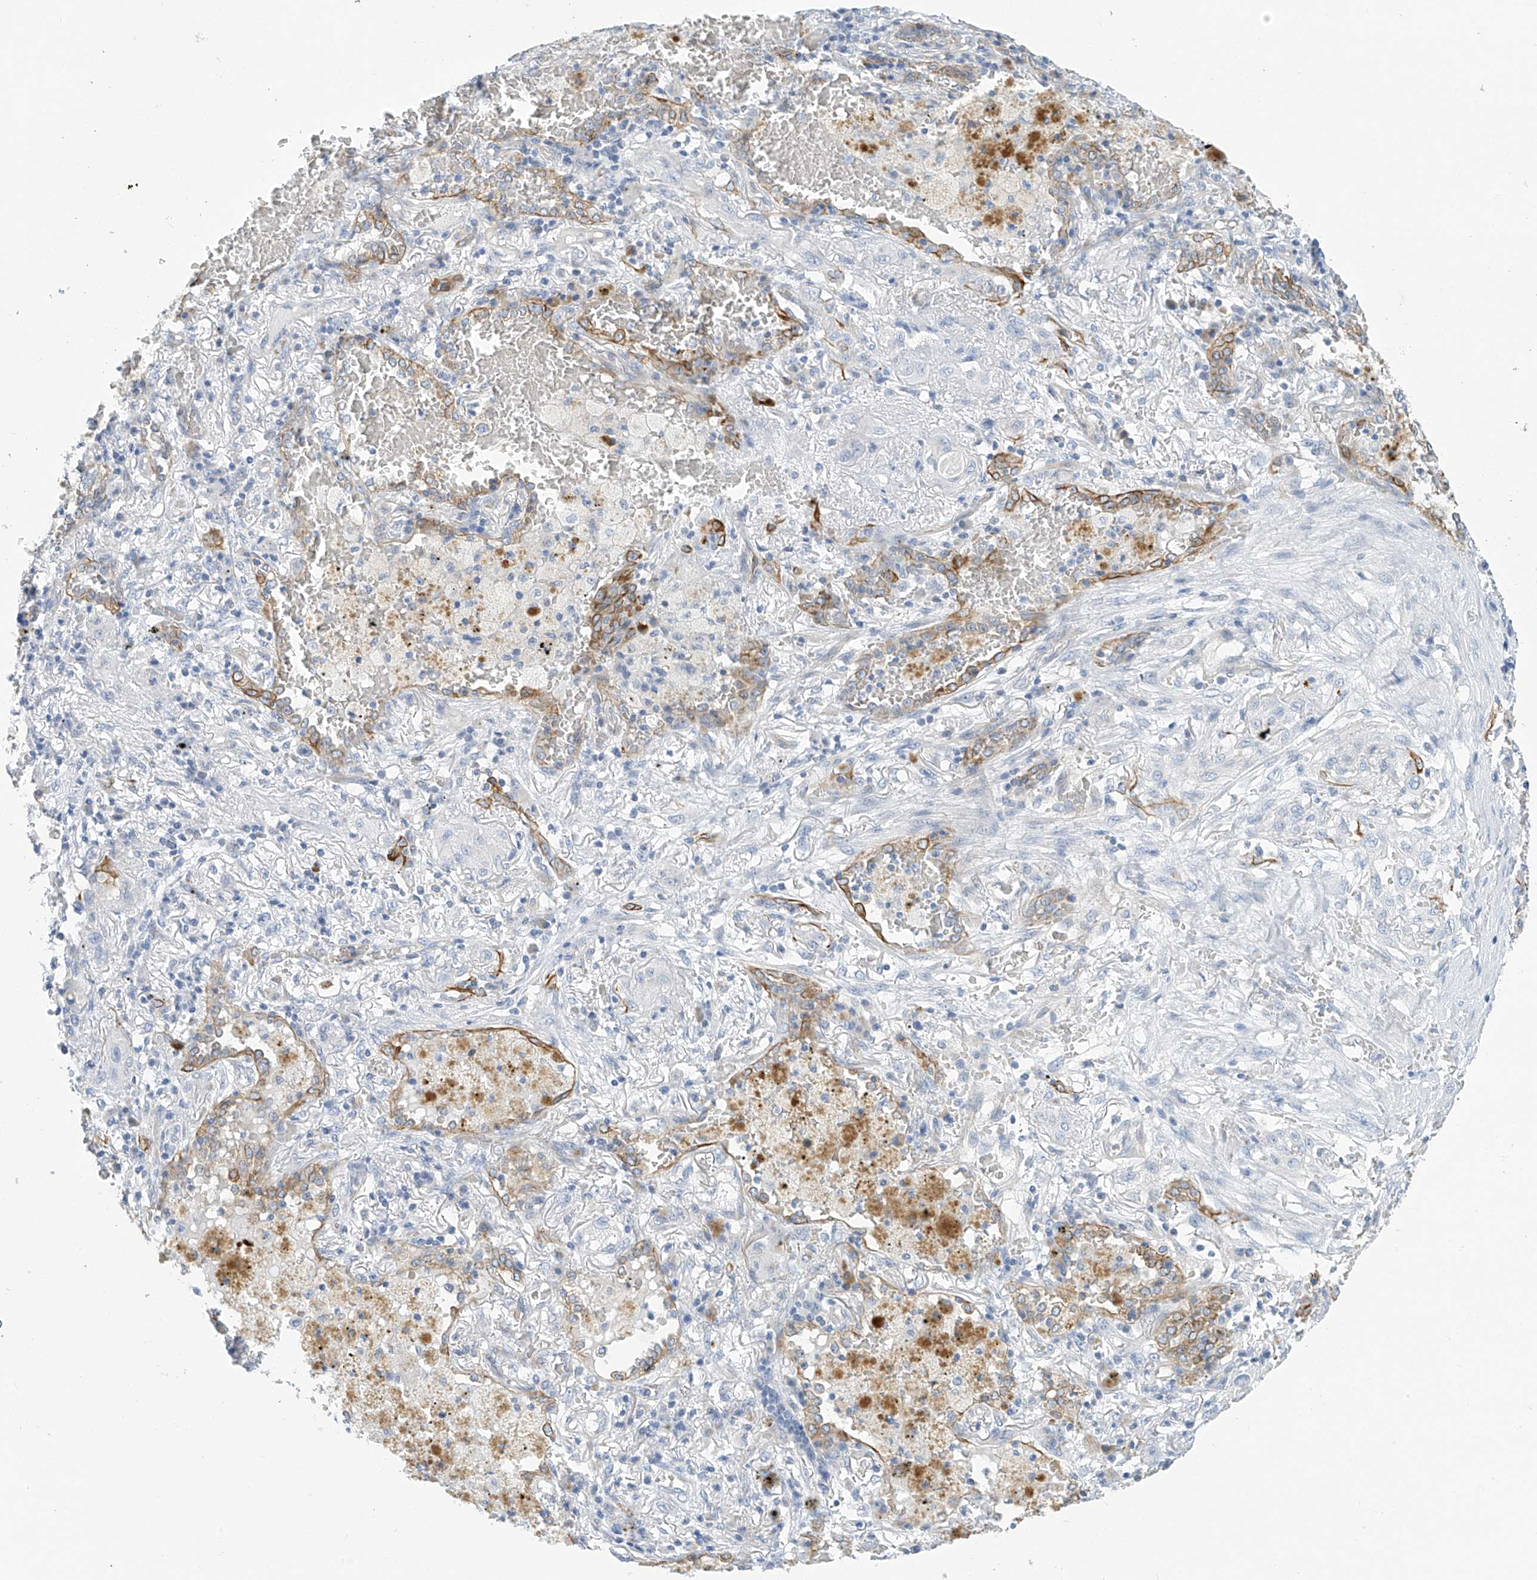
{"staining": {"intensity": "moderate", "quantity": "<25%", "location": "cytoplasmic/membranous"}, "tissue": "lung cancer", "cell_type": "Tumor cells", "image_type": "cancer", "snomed": [{"axis": "morphology", "description": "Squamous cell carcinoma, NOS"}, {"axis": "topography", "description": "Lung"}], "caption": "An image of human lung cancer stained for a protein reveals moderate cytoplasmic/membranous brown staining in tumor cells.", "gene": "PIK3C2B", "patient": {"sex": "female", "age": 47}}